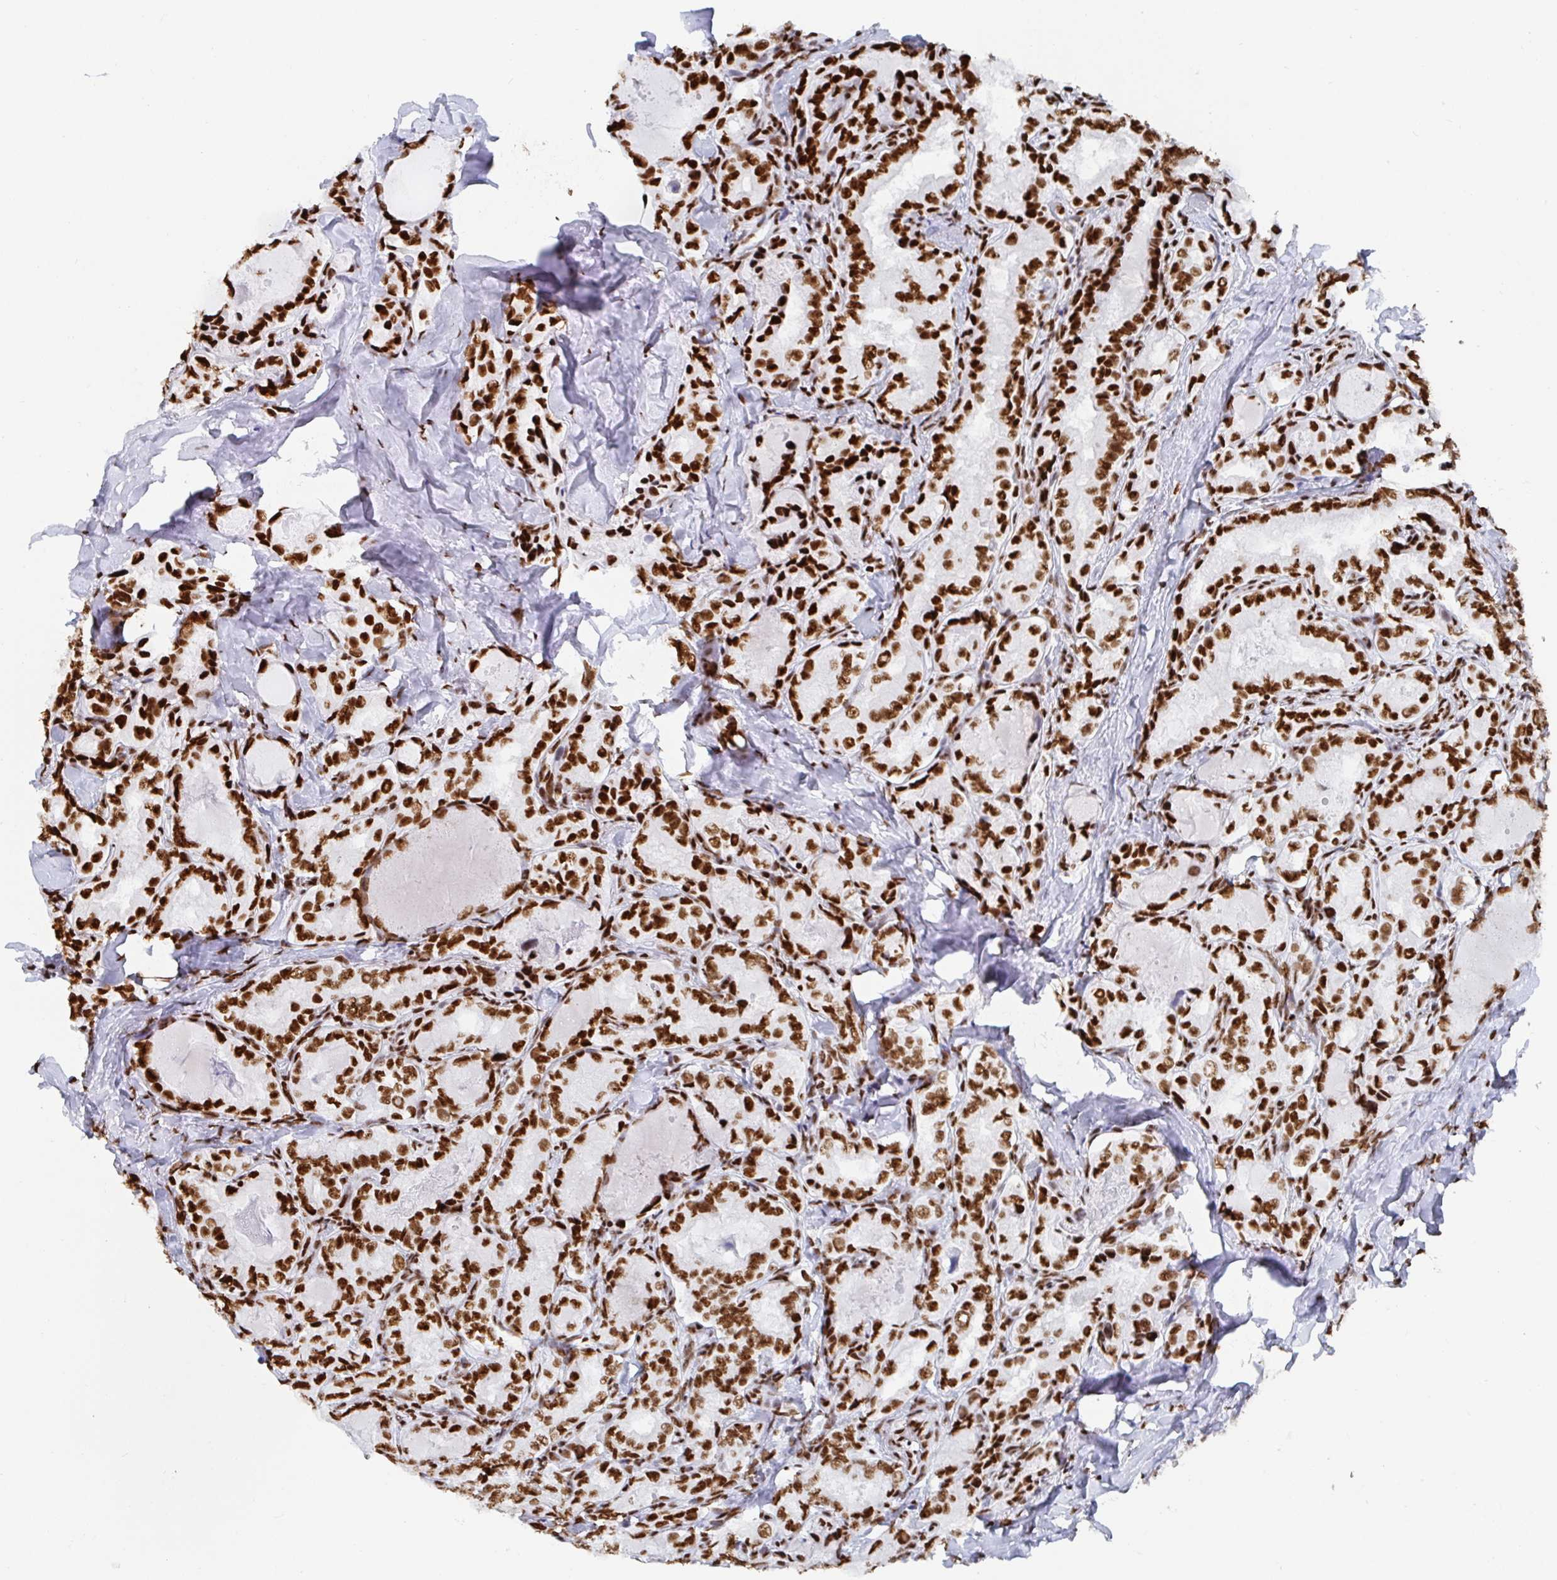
{"staining": {"intensity": "strong", "quantity": ">75%", "location": "nuclear"}, "tissue": "thyroid cancer", "cell_type": "Tumor cells", "image_type": "cancer", "snomed": [{"axis": "morphology", "description": "Papillary adenocarcinoma, NOS"}, {"axis": "topography", "description": "Thyroid gland"}], "caption": "High-power microscopy captured an immunohistochemistry (IHC) micrograph of thyroid papillary adenocarcinoma, revealing strong nuclear staining in approximately >75% of tumor cells.", "gene": "EWSR1", "patient": {"sex": "female", "age": 75}}